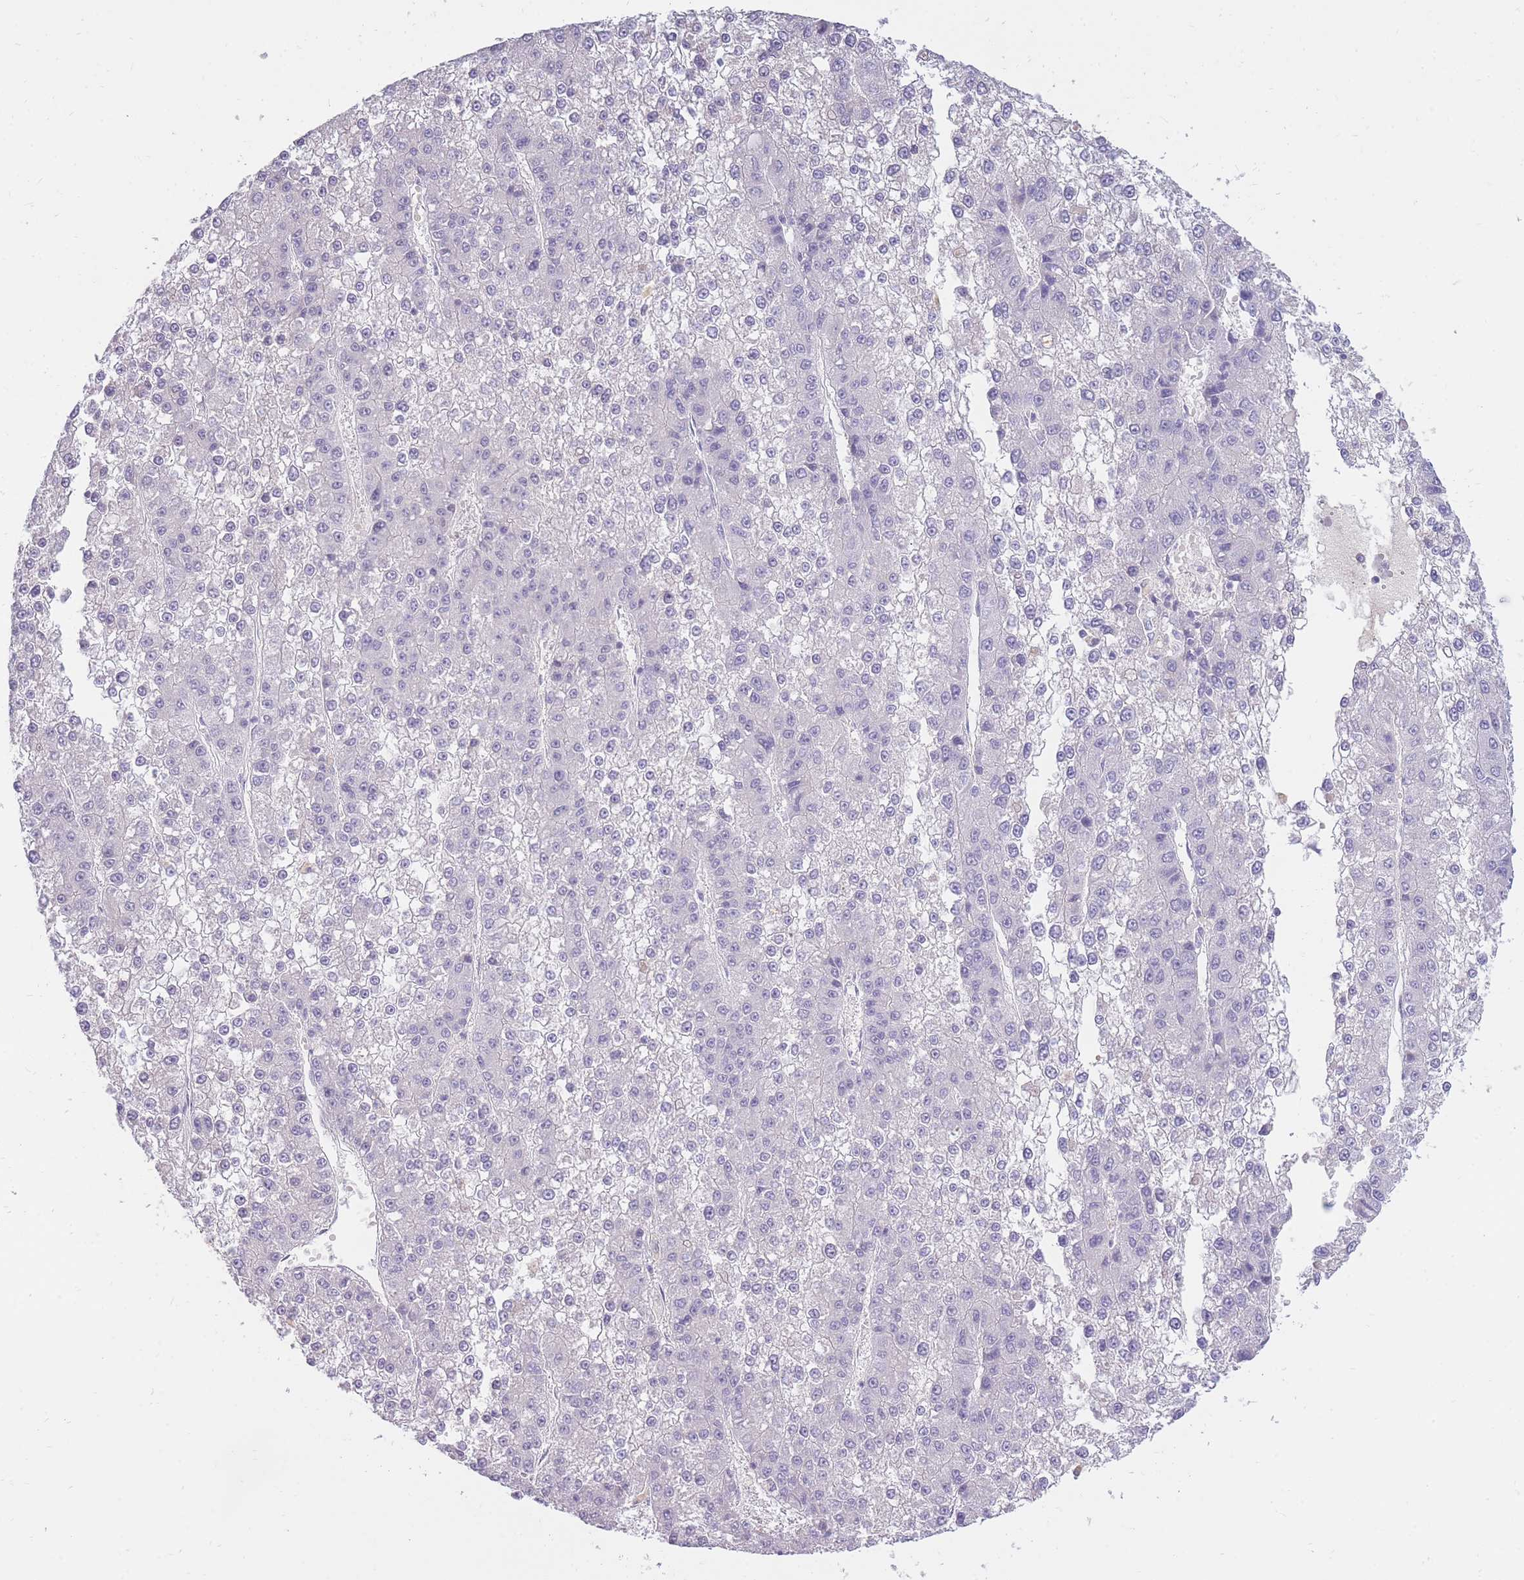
{"staining": {"intensity": "negative", "quantity": "none", "location": "none"}, "tissue": "liver cancer", "cell_type": "Tumor cells", "image_type": "cancer", "snomed": [{"axis": "morphology", "description": "Carcinoma, Hepatocellular, NOS"}, {"axis": "topography", "description": "Liver"}], "caption": "This is an IHC image of human hepatocellular carcinoma (liver). There is no staining in tumor cells.", "gene": "TPSD1", "patient": {"sex": "female", "age": 73}}